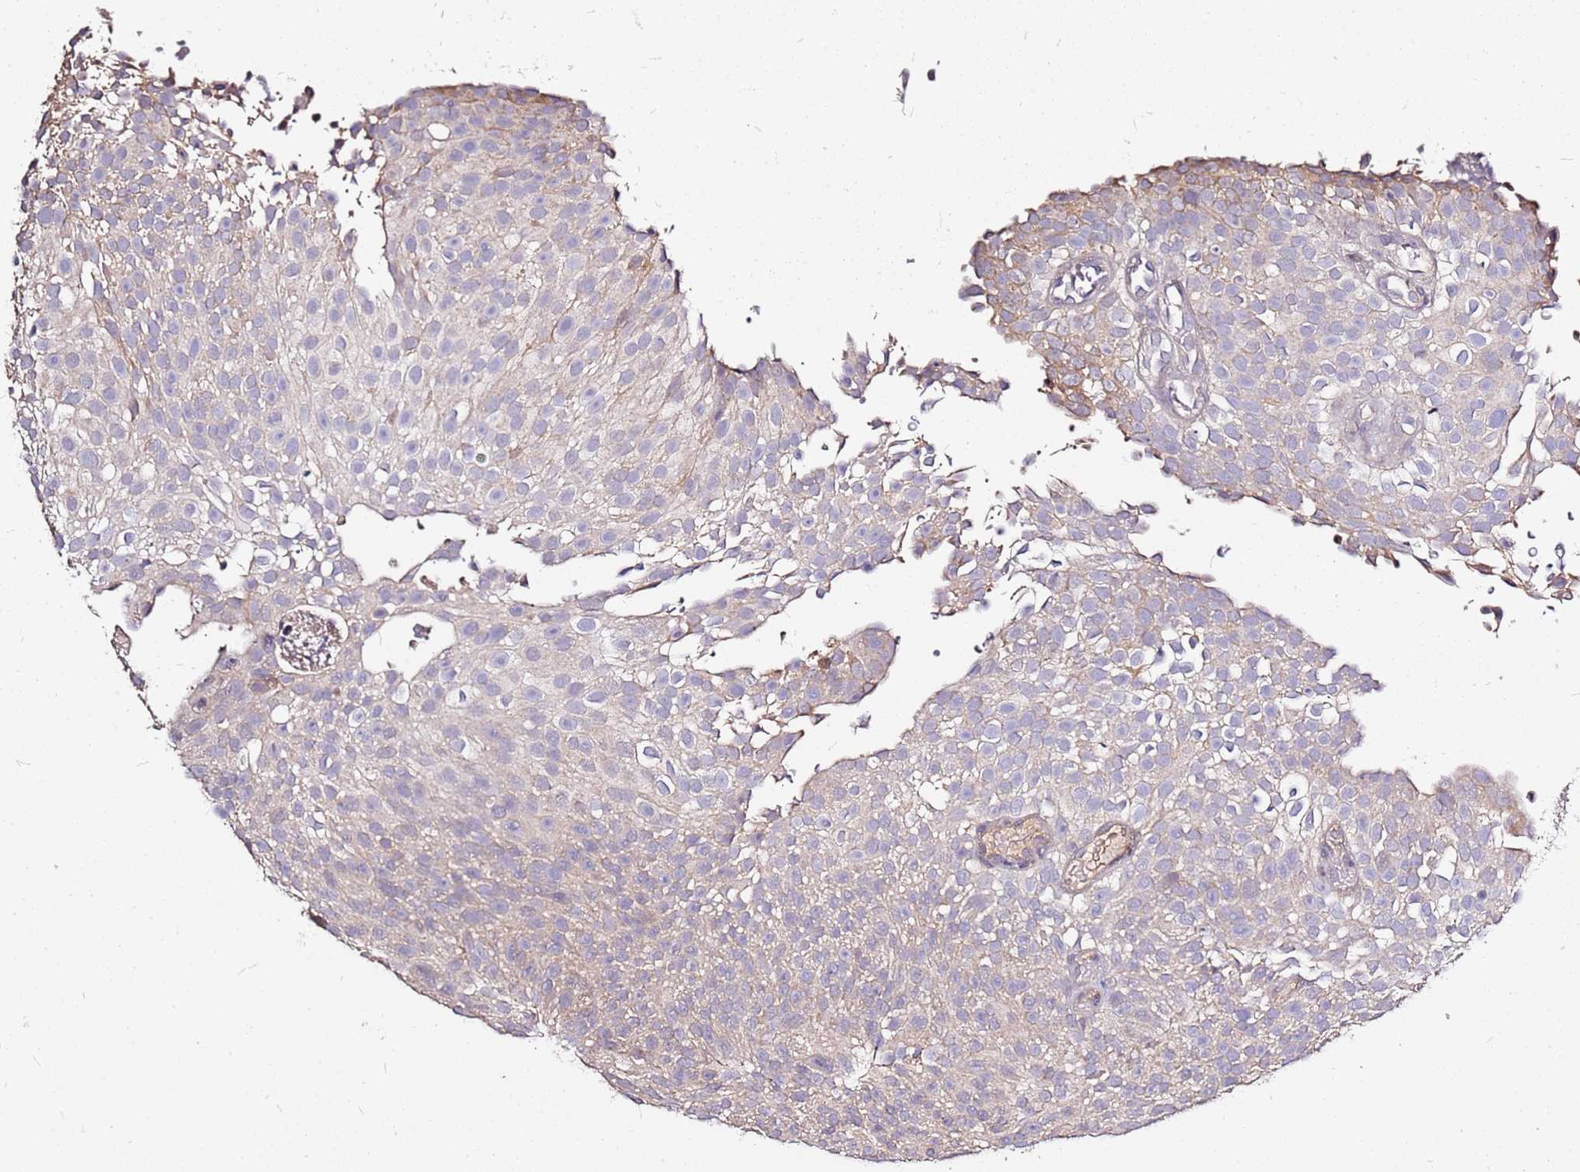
{"staining": {"intensity": "weak", "quantity": "25%-75%", "location": "cytoplasmic/membranous"}, "tissue": "urothelial cancer", "cell_type": "Tumor cells", "image_type": "cancer", "snomed": [{"axis": "morphology", "description": "Urothelial carcinoma, Low grade"}, {"axis": "topography", "description": "Urinary bladder"}], "caption": "This histopathology image displays urothelial cancer stained with immunohistochemistry (IHC) to label a protein in brown. The cytoplasmic/membranous of tumor cells show weak positivity for the protein. Nuclei are counter-stained blue.", "gene": "DCDC2C", "patient": {"sex": "male", "age": 78}}